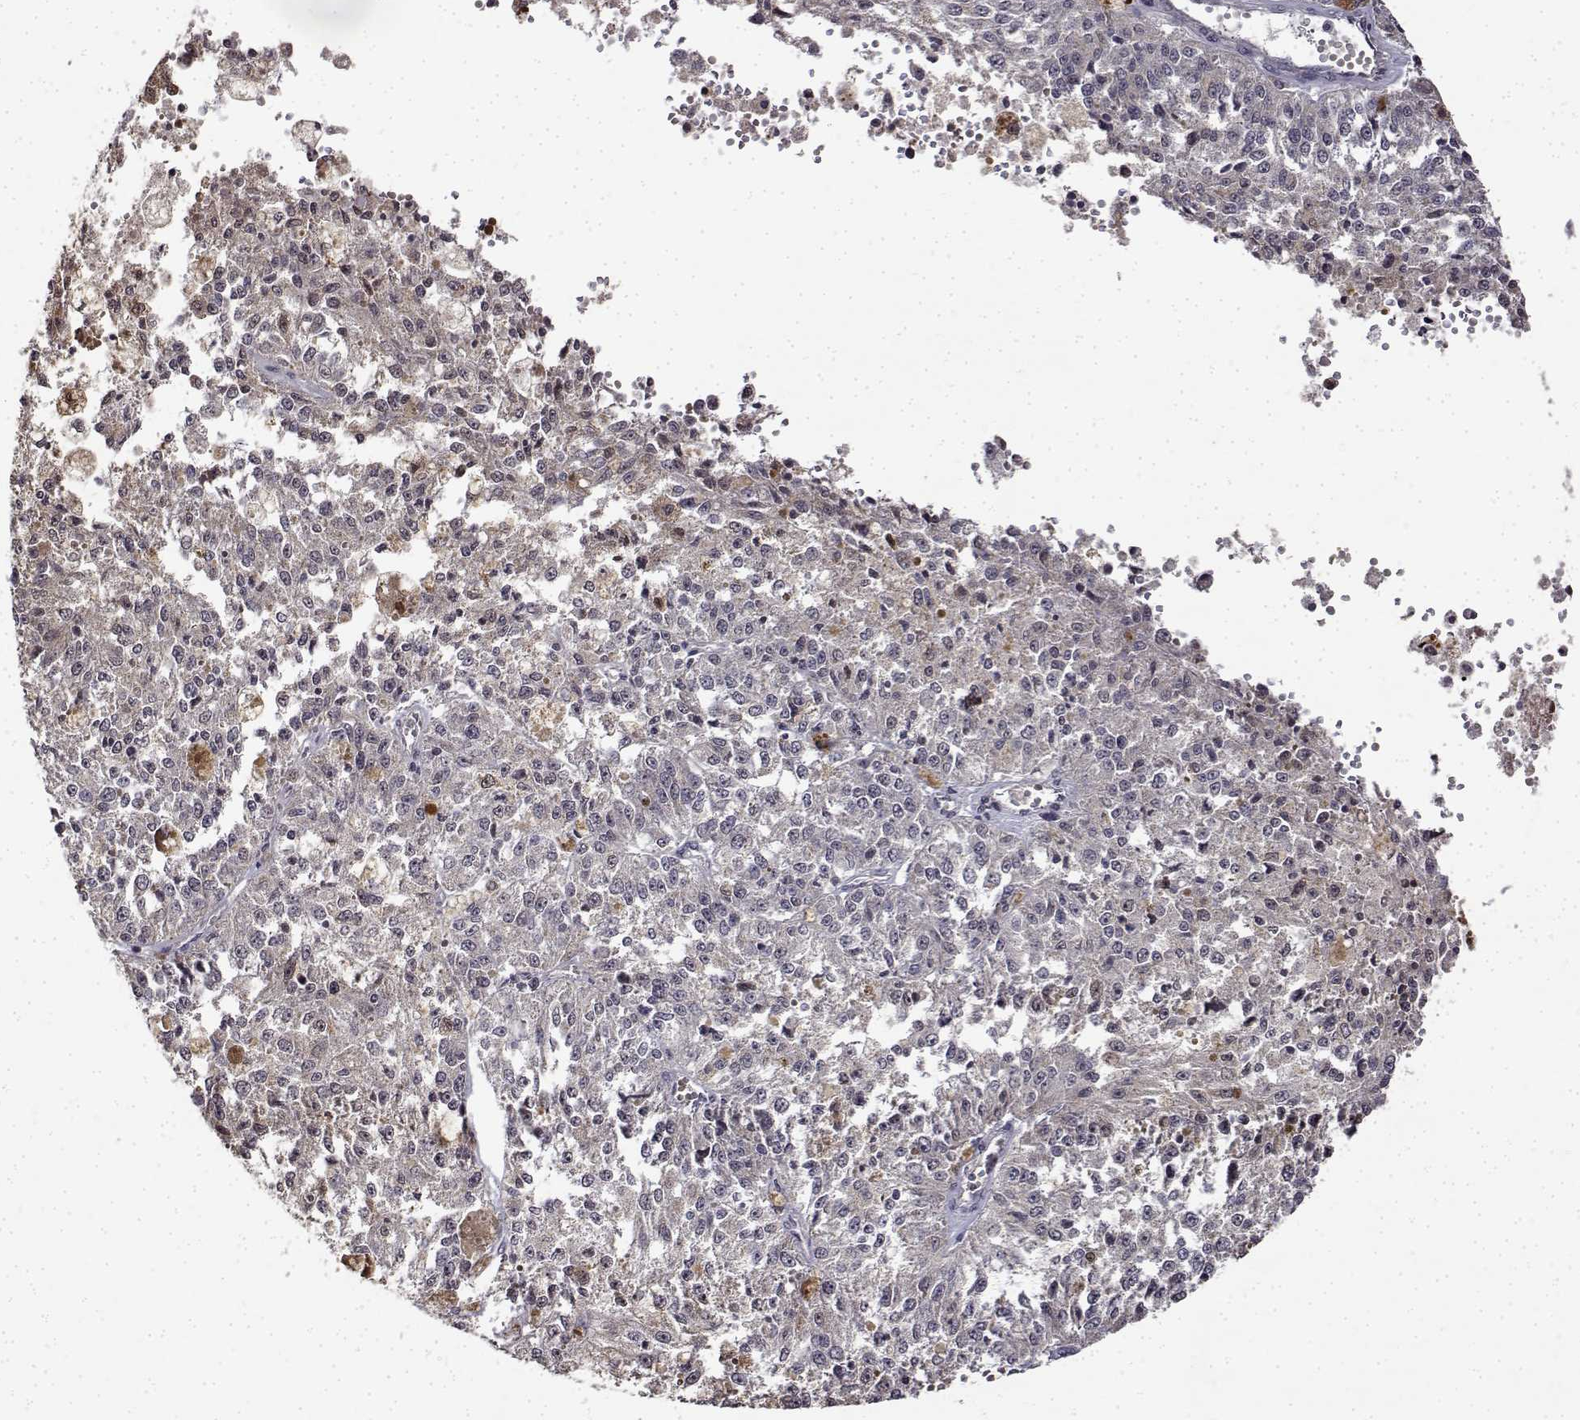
{"staining": {"intensity": "negative", "quantity": "none", "location": "none"}, "tissue": "melanoma", "cell_type": "Tumor cells", "image_type": "cancer", "snomed": [{"axis": "morphology", "description": "Malignant melanoma, Metastatic site"}, {"axis": "topography", "description": "Lymph node"}], "caption": "An IHC image of malignant melanoma (metastatic site) is shown. There is no staining in tumor cells of malignant melanoma (metastatic site).", "gene": "BDNF", "patient": {"sex": "female", "age": 64}}